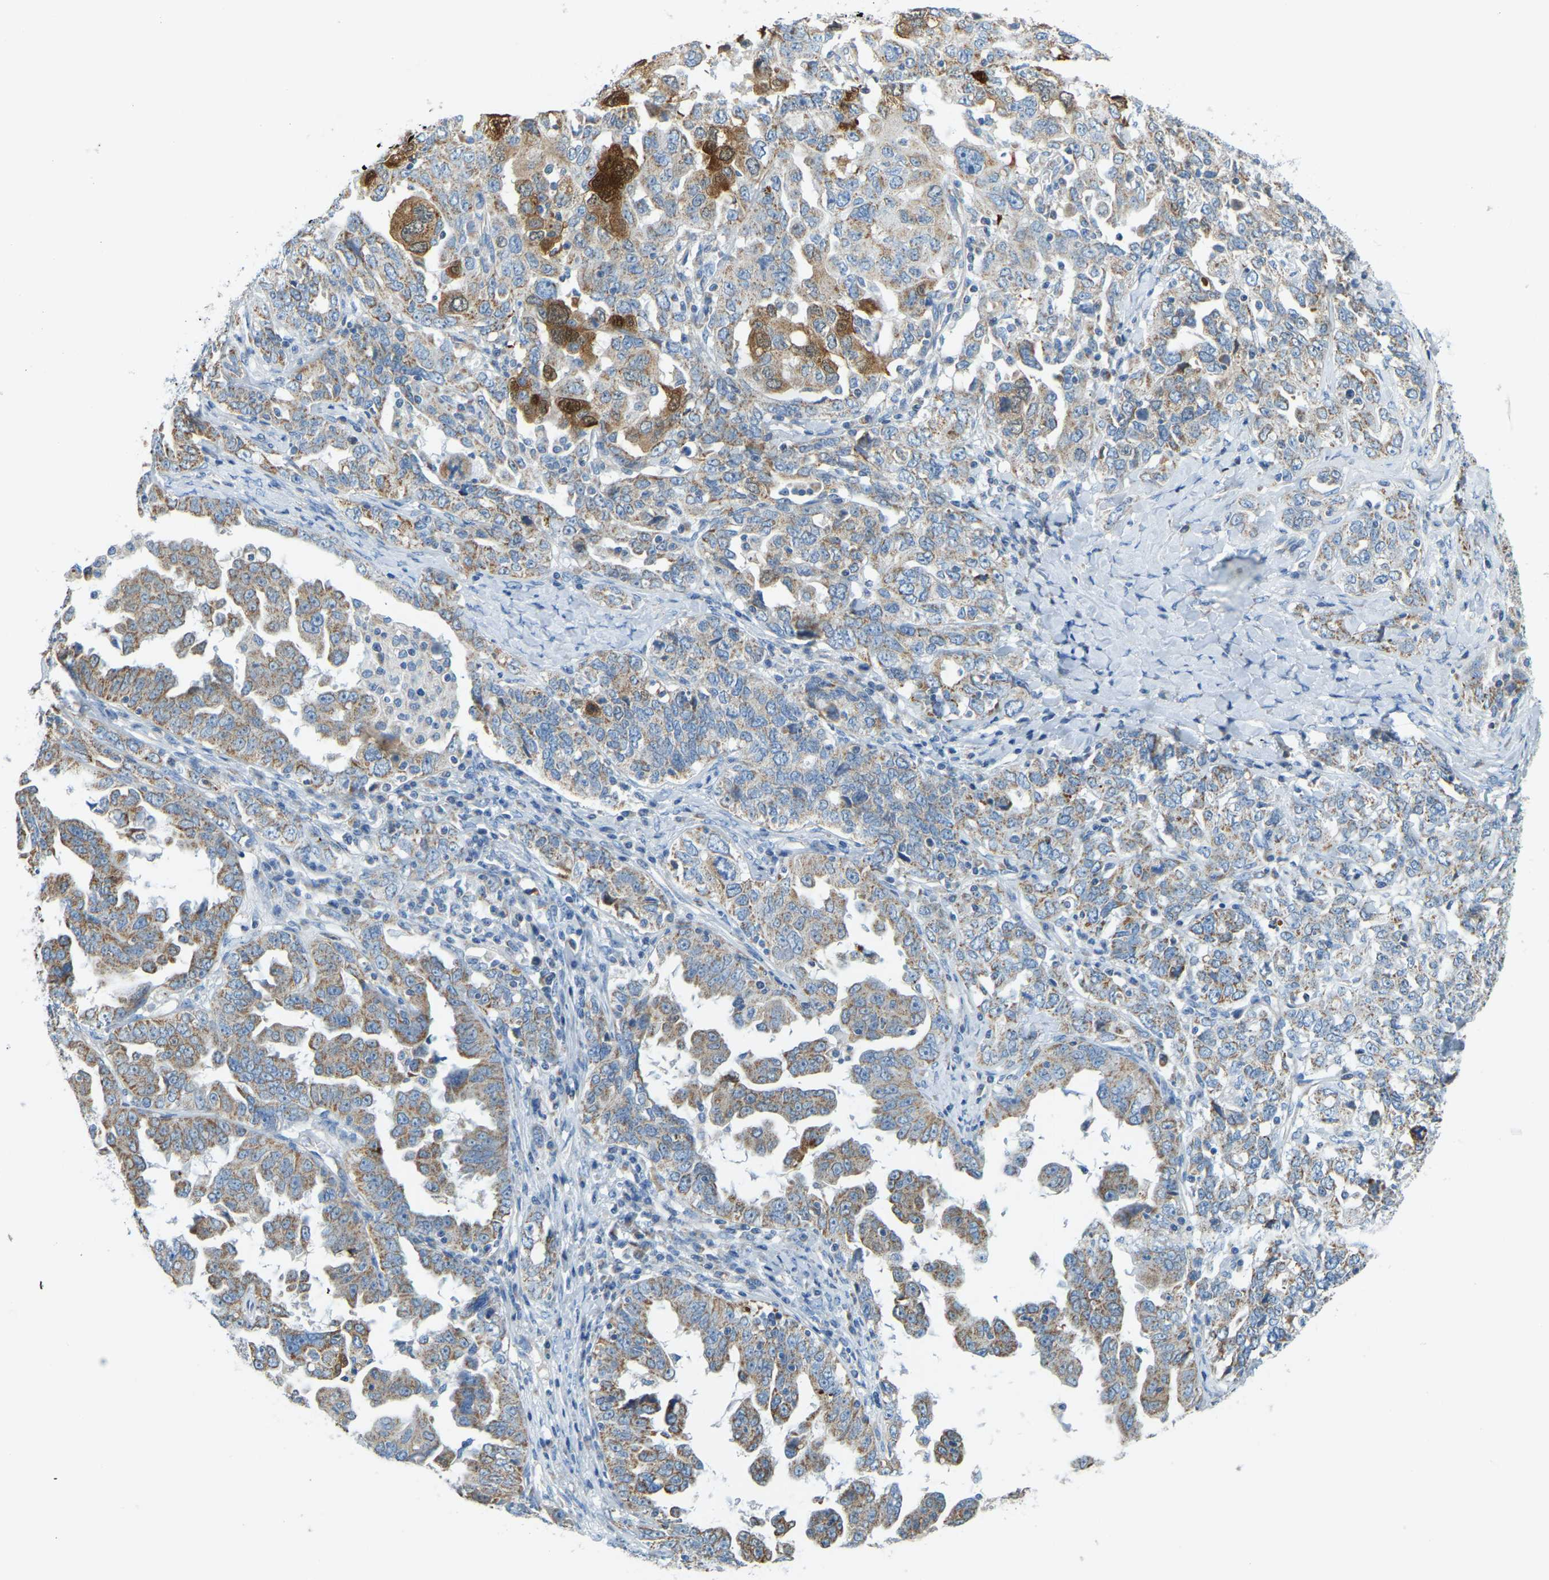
{"staining": {"intensity": "weak", "quantity": ">75%", "location": "cytoplasmic/membranous"}, "tissue": "ovarian cancer", "cell_type": "Tumor cells", "image_type": "cancer", "snomed": [{"axis": "morphology", "description": "Carcinoma, endometroid"}, {"axis": "topography", "description": "Ovary"}], "caption": "Immunohistochemical staining of human ovarian endometroid carcinoma exhibits low levels of weak cytoplasmic/membranous protein expression in about >75% of tumor cells. Immunohistochemistry stains the protein in brown and the nuclei are stained blue.", "gene": "GDA", "patient": {"sex": "female", "age": 62}}